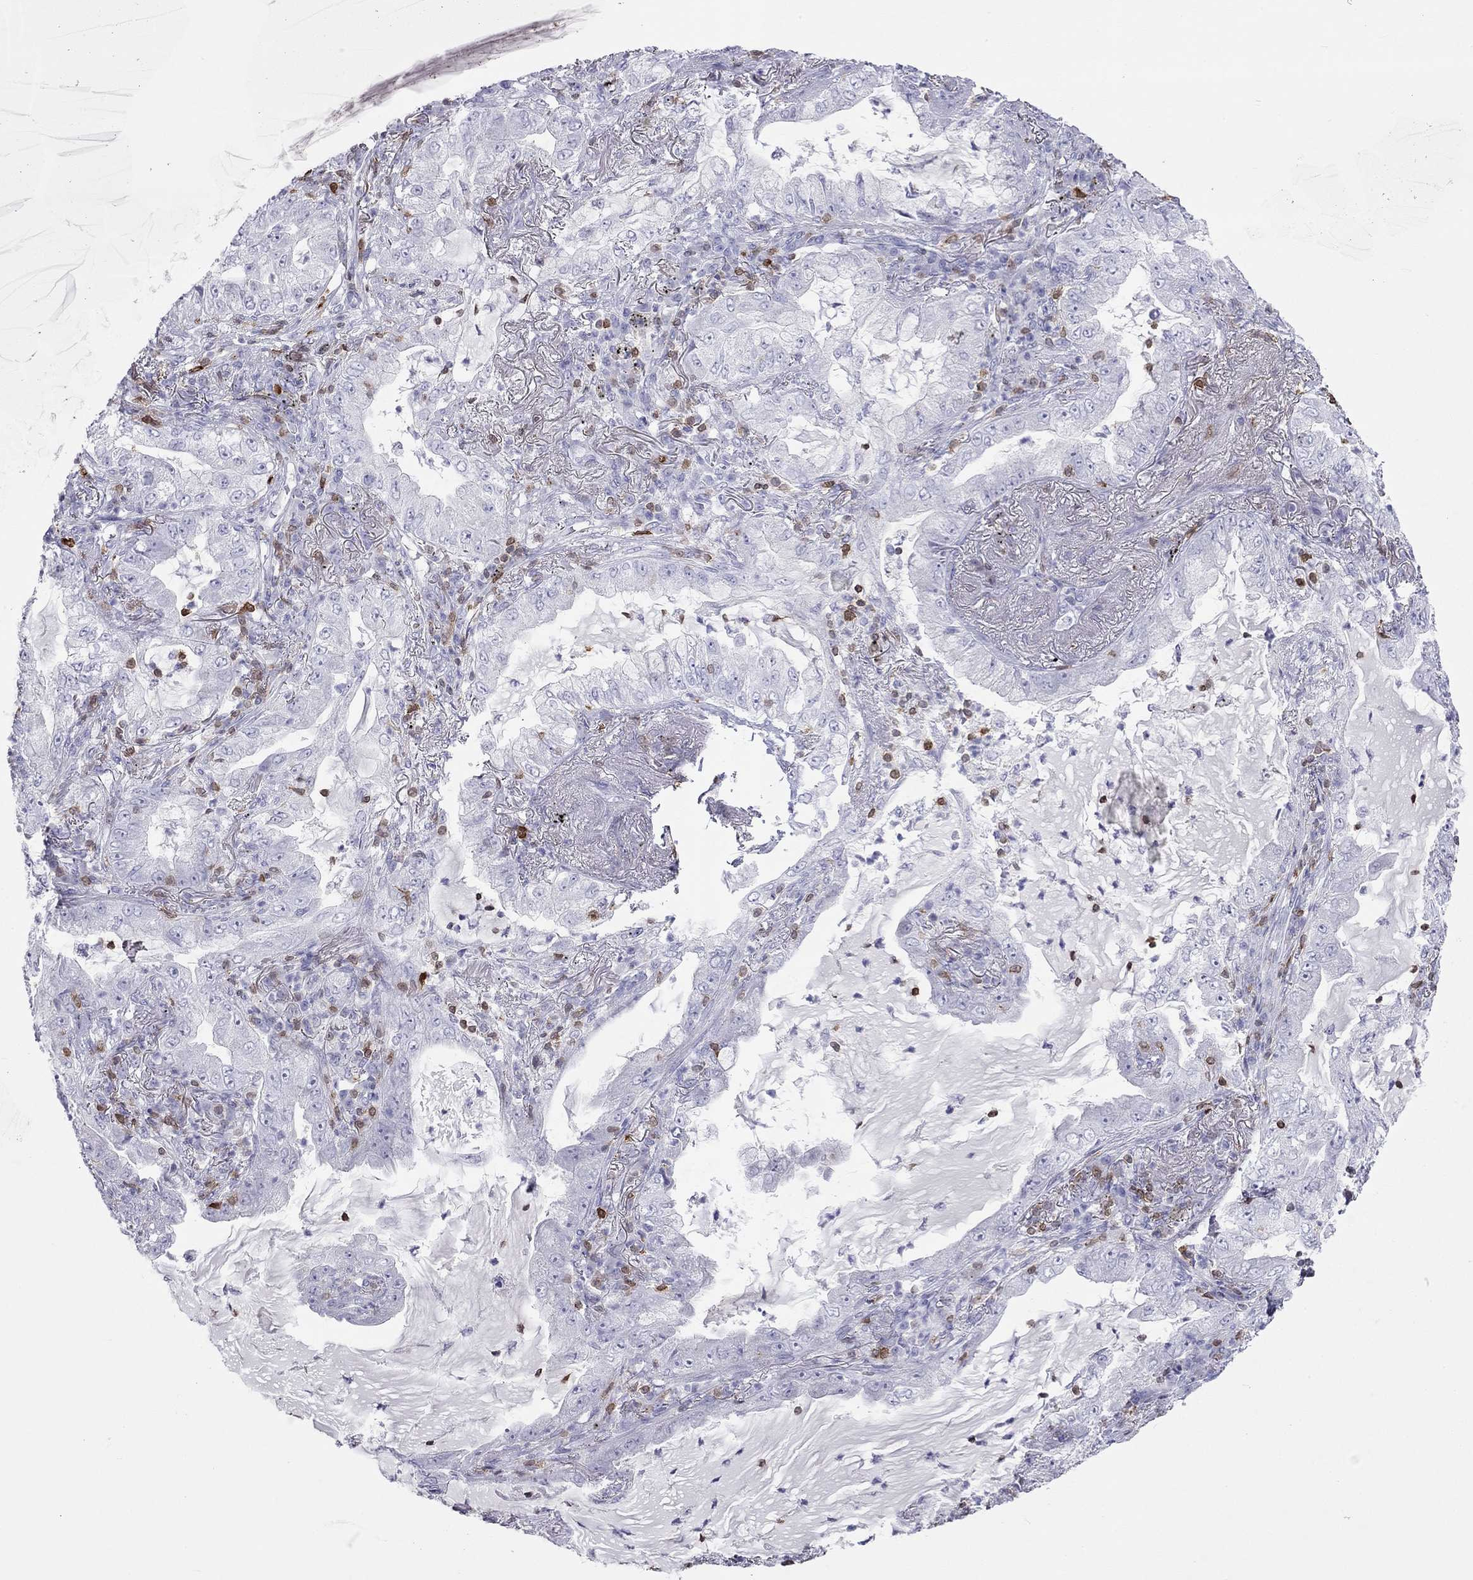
{"staining": {"intensity": "negative", "quantity": "none", "location": "none"}, "tissue": "lung cancer", "cell_type": "Tumor cells", "image_type": "cancer", "snomed": [{"axis": "morphology", "description": "Adenocarcinoma, NOS"}, {"axis": "topography", "description": "Lung"}], "caption": "Lung cancer stained for a protein using immunohistochemistry (IHC) displays no staining tumor cells.", "gene": "SH2D2A", "patient": {"sex": "female", "age": 73}}